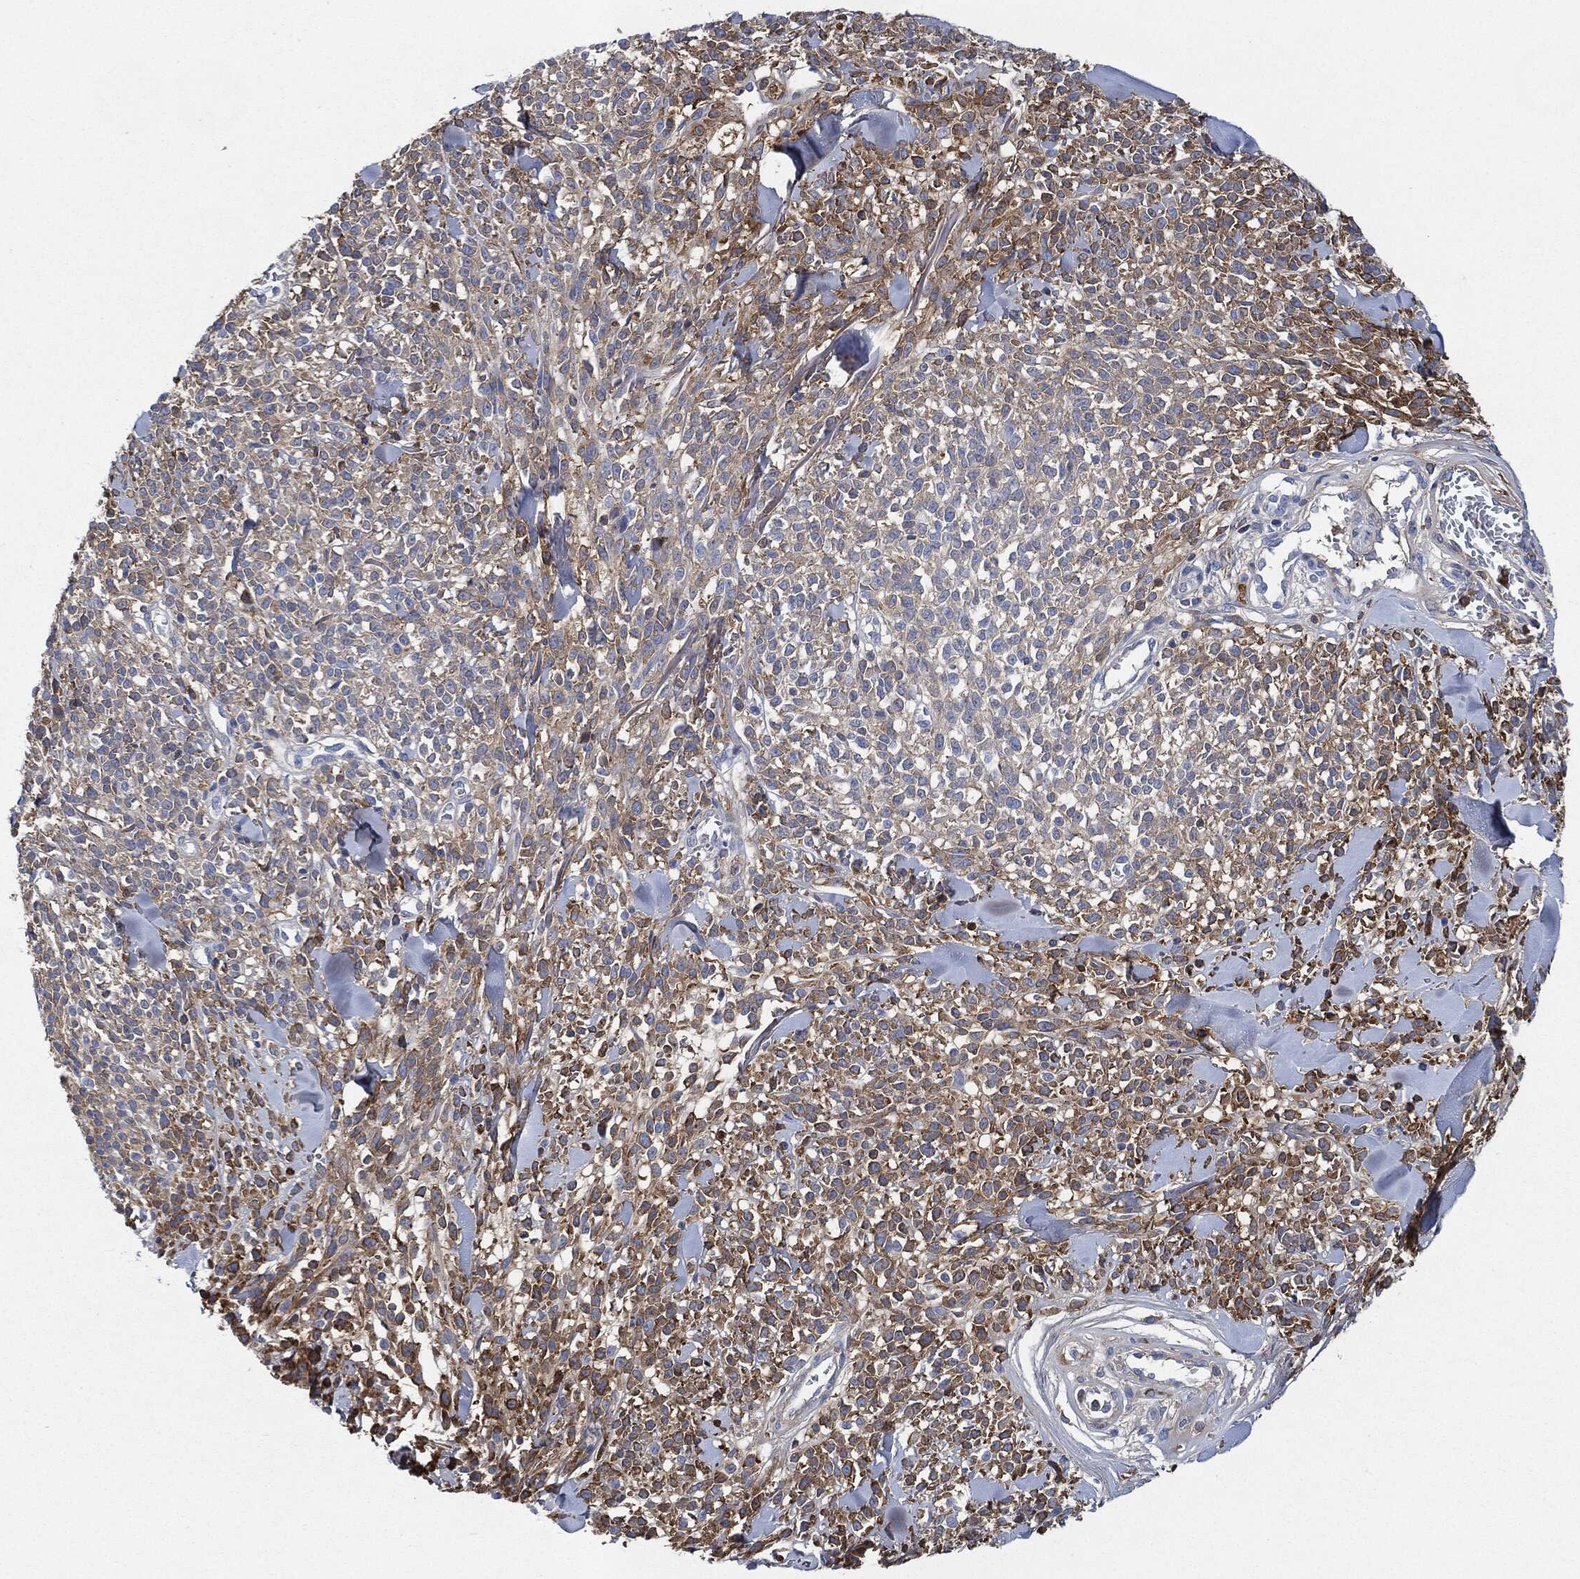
{"staining": {"intensity": "moderate", "quantity": "25%-75%", "location": "cytoplasmic/membranous"}, "tissue": "melanoma", "cell_type": "Tumor cells", "image_type": "cancer", "snomed": [{"axis": "morphology", "description": "Malignant melanoma, NOS"}, {"axis": "topography", "description": "Skin"}, {"axis": "topography", "description": "Skin of trunk"}], "caption": "Protein expression analysis of malignant melanoma displays moderate cytoplasmic/membranous positivity in approximately 25%-75% of tumor cells.", "gene": "IGLV6-57", "patient": {"sex": "male", "age": 74}}